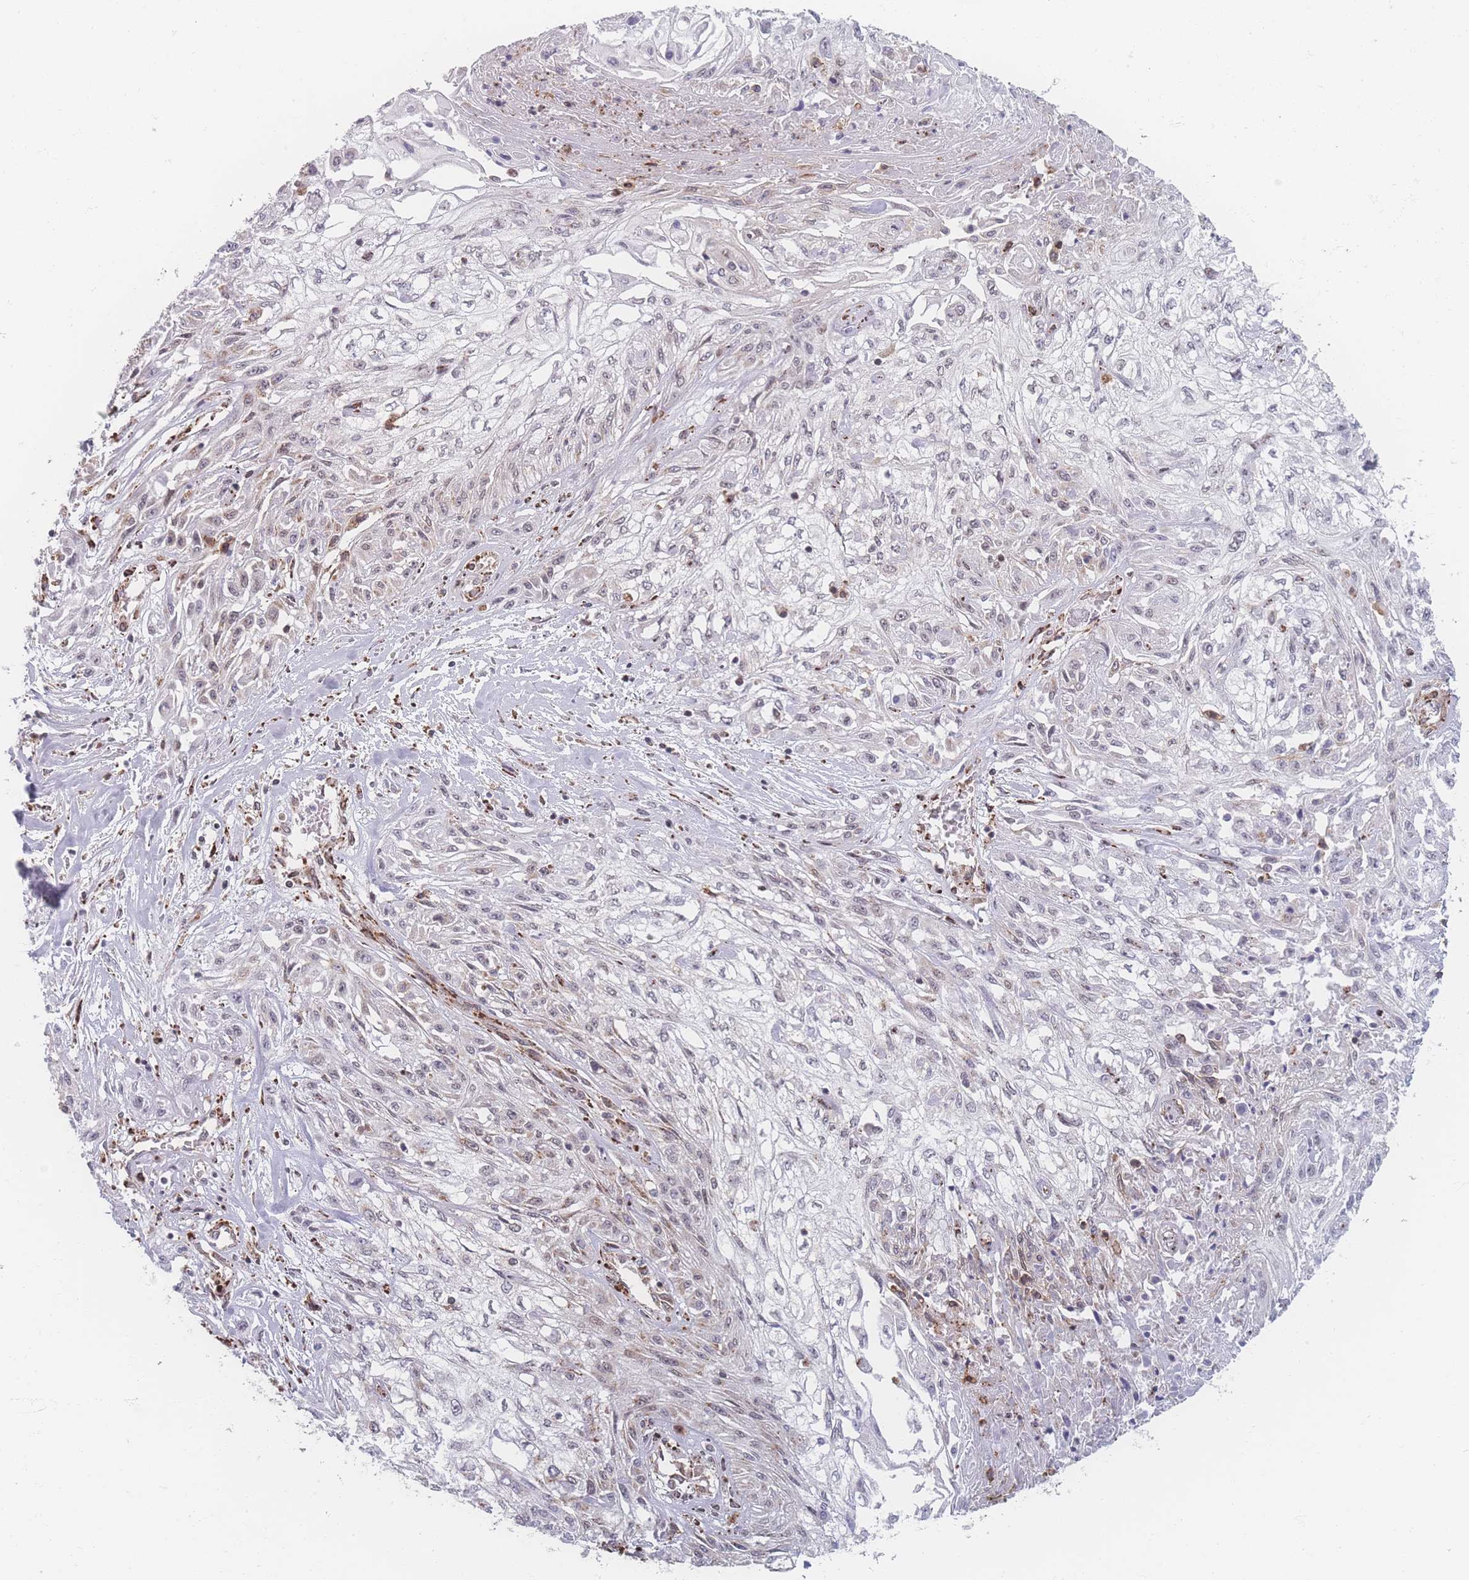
{"staining": {"intensity": "negative", "quantity": "none", "location": "none"}, "tissue": "skin cancer", "cell_type": "Tumor cells", "image_type": "cancer", "snomed": [{"axis": "morphology", "description": "Squamous cell carcinoma, NOS"}, {"axis": "morphology", "description": "Squamous cell carcinoma, metastatic, NOS"}, {"axis": "topography", "description": "Skin"}, {"axis": "topography", "description": "Lymph node"}], "caption": "IHC image of skin metastatic squamous cell carcinoma stained for a protein (brown), which displays no staining in tumor cells. (DAB IHC with hematoxylin counter stain).", "gene": "ZC3H13", "patient": {"sex": "male", "age": 75}}